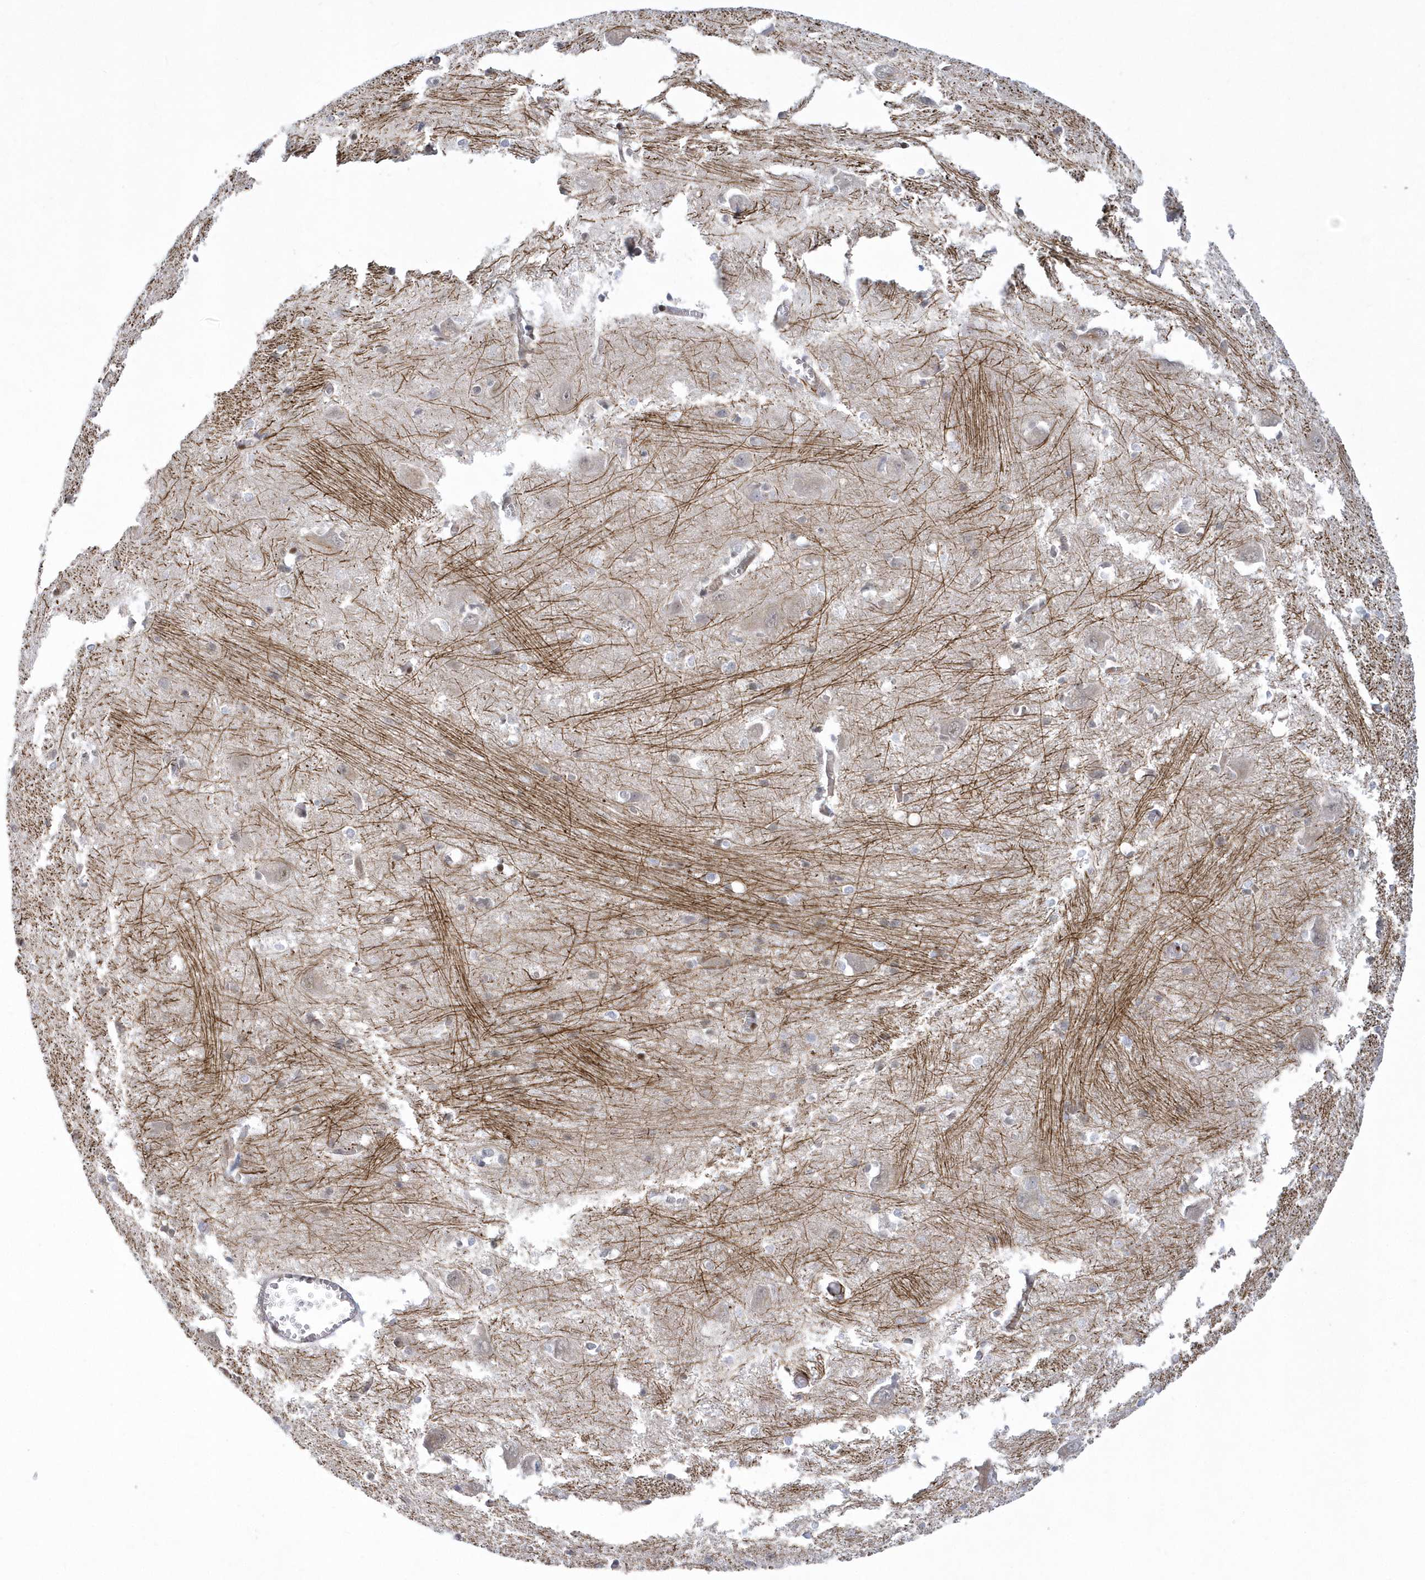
{"staining": {"intensity": "negative", "quantity": "none", "location": "none"}, "tissue": "caudate", "cell_type": "Glial cells", "image_type": "normal", "snomed": [{"axis": "morphology", "description": "Normal tissue, NOS"}, {"axis": "topography", "description": "Lateral ventricle wall"}], "caption": "IHC of unremarkable human caudate reveals no expression in glial cells.", "gene": "WDR27", "patient": {"sex": "male", "age": 37}}